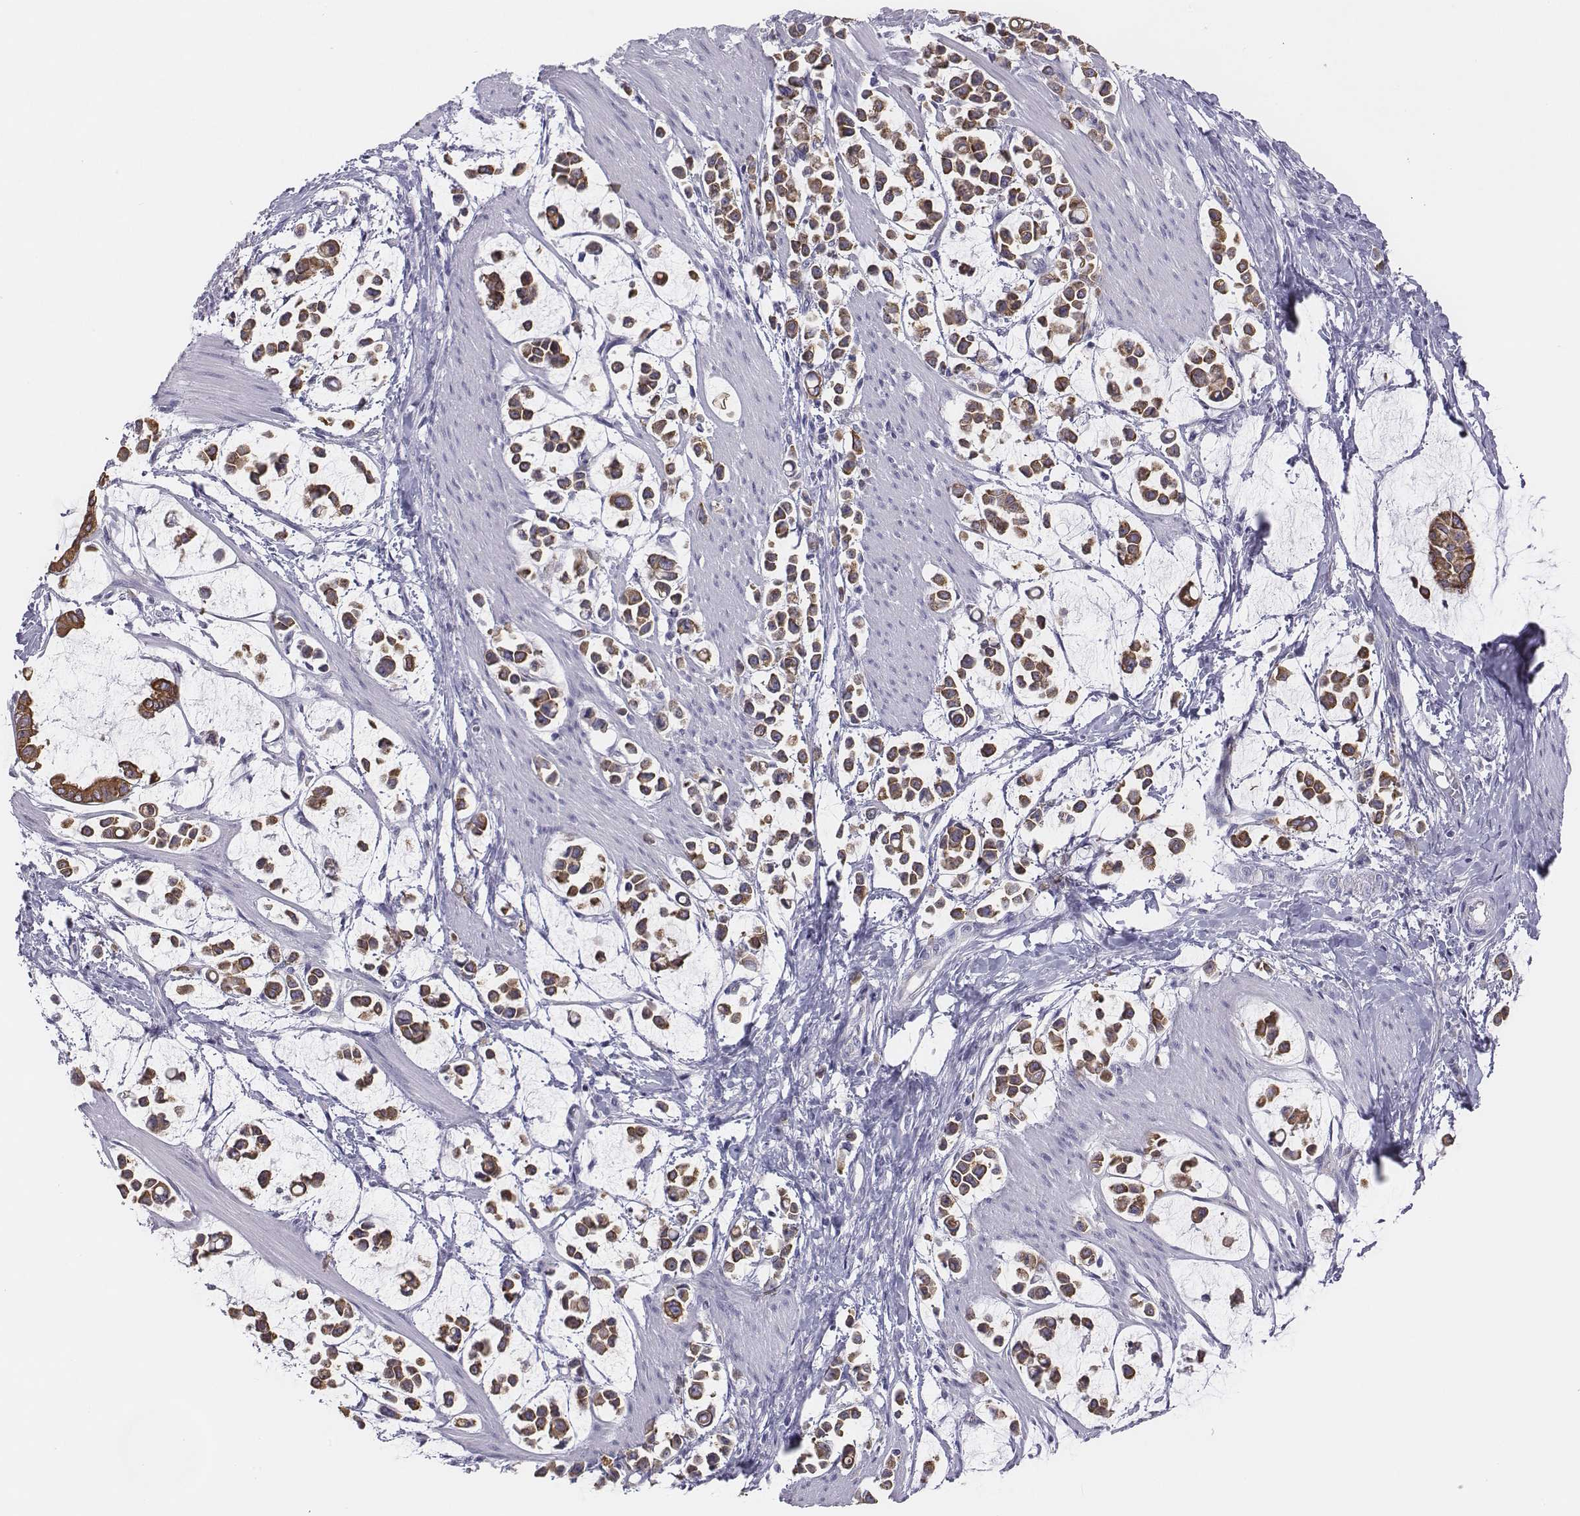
{"staining": {"intensity": "moderate", "quantity": "25%-75%", "location": "cytoplasmic/membranous"}, "tissue": "stomach cancer", "cell_type": "Tumor cells", "image_type": "cancer", "snomed": [{"axis": "morphology", "description": "Adenocarcinoma, NOS"}, {"axis": "topography", "description": "Stomach"}], "caption": "Stomach cancer (adenocarcinoma) stained with a protein marker exhibits moderate staining in tumor cells.", "gene": "CHST14", "patient": {"sex": "male", "age": 82}}